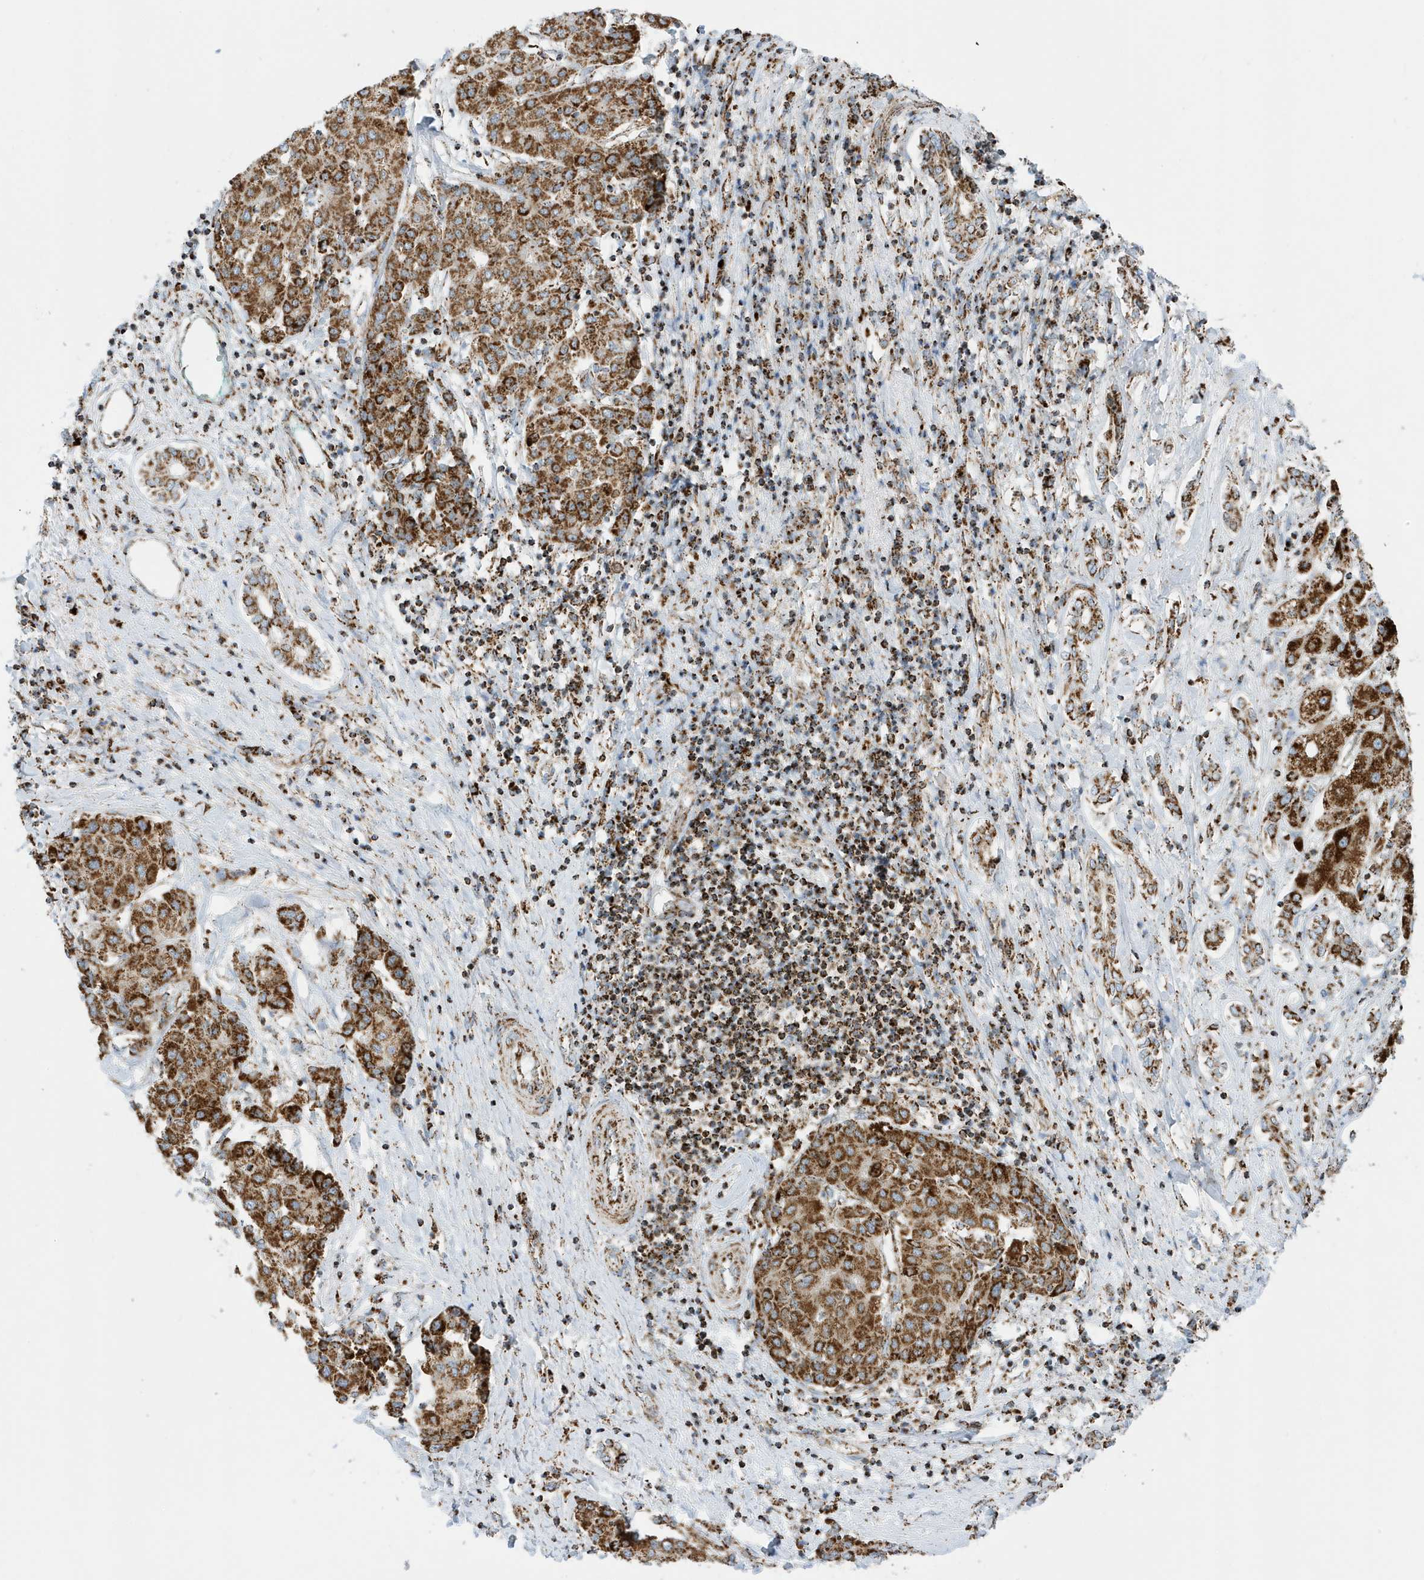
{"staining": {"intensity": "strong", "quantity": ">75%", "location": "cytoplasmic/membranous"}, "tissue": "liver cancer", "cell_type": "Tumor cells", "image_type": "cancer", "snomed": [{"axis": "morphology", "description": "Carcinoma, Hepatocellular, NOS"}, {"axis": "topography", "description": "Liver"}], "caption": "DAB (3,3'-diaminobenzidine) immunohistochemical staining of hepatocellular carcinoma (liver) reveals strong cytoplasmic/membranous protein staining in about >75% of tumor cells.", "gene": "ATP5ME", "patient": {"sex": "male", "age": 65}}